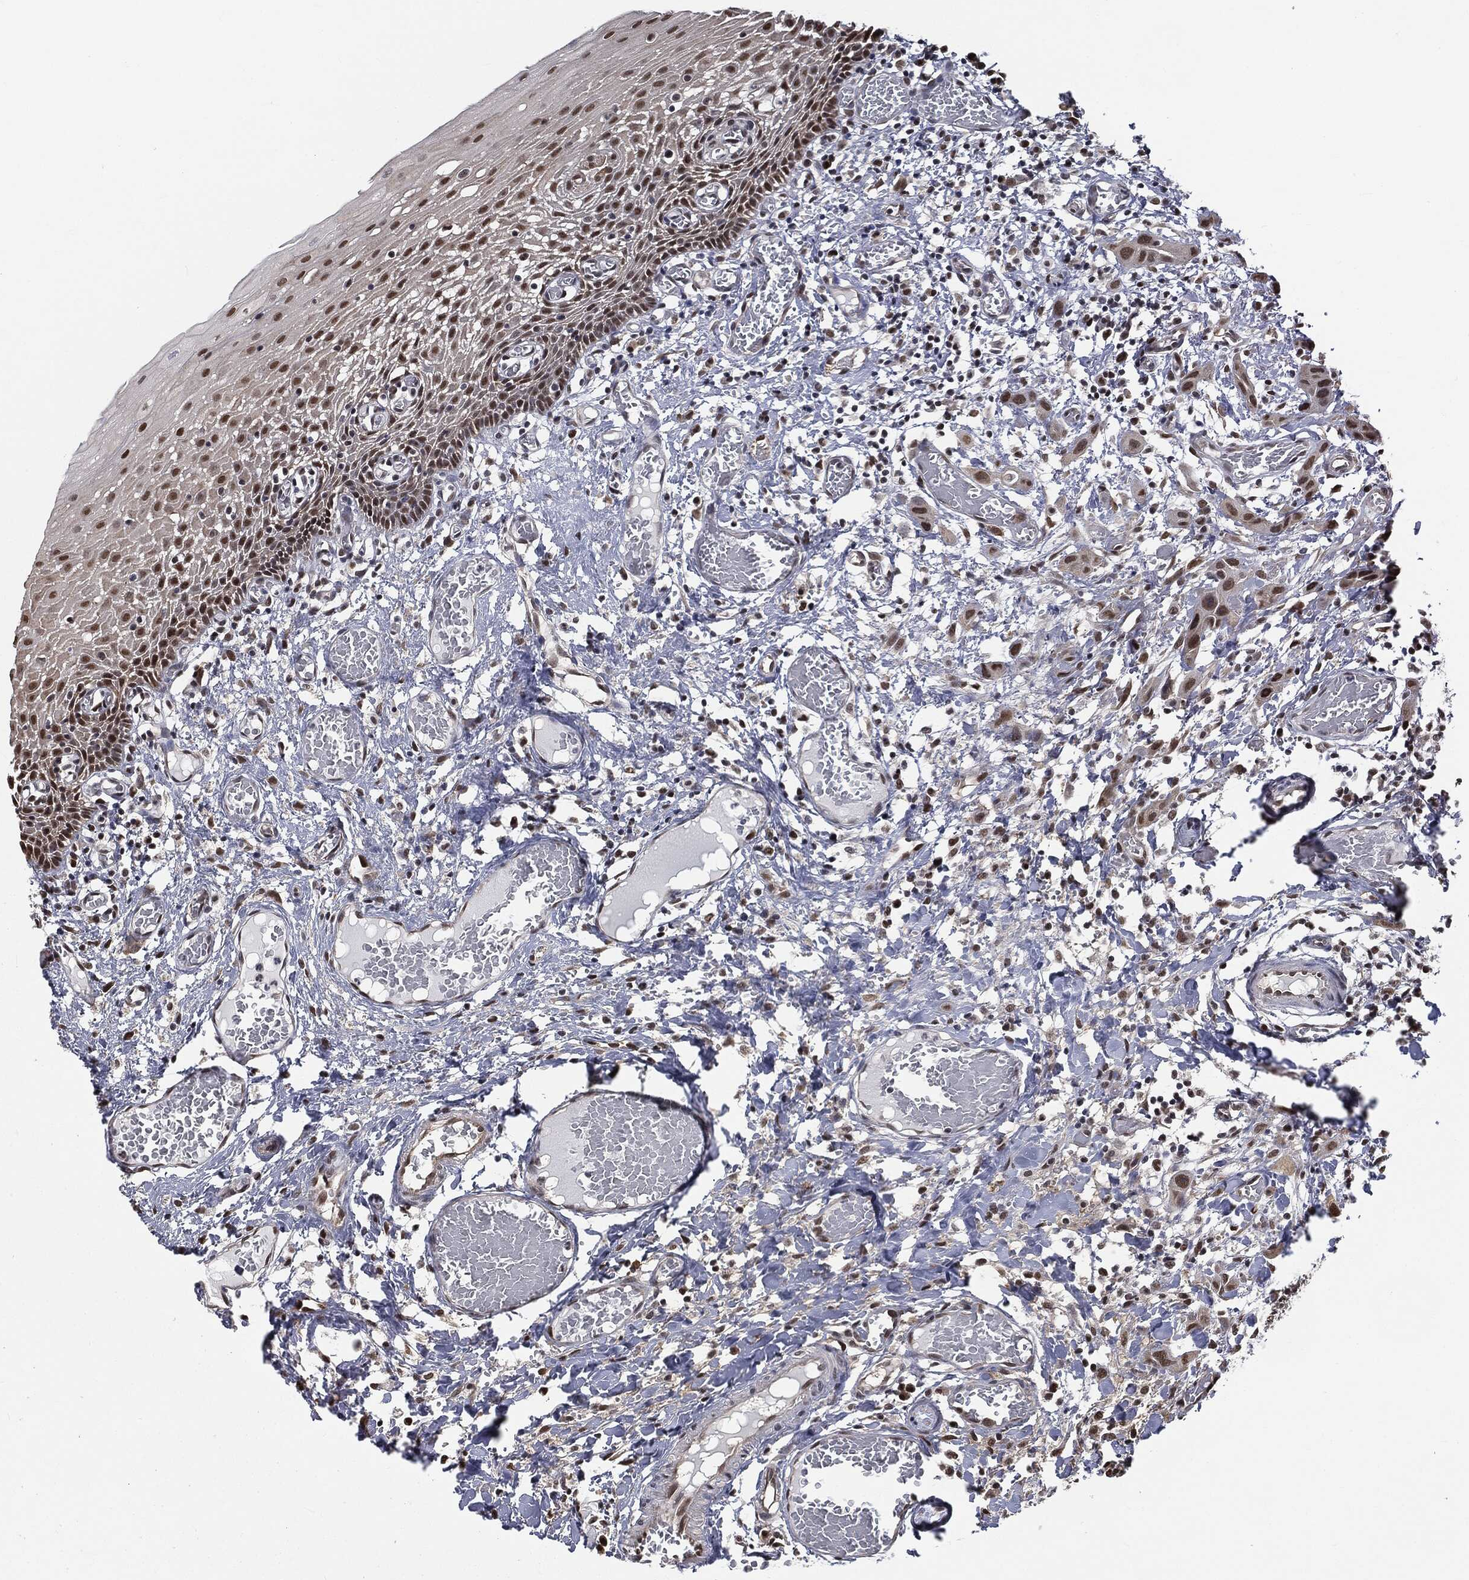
{"staining": {"intensity": "strong", "quantity": ">75%", "location": "nuclear"}, "tissue": "oral mucosa", "cell_type": "Squamous epithelial cells", "image_type": "normal", "snomed": [{"axis": "morphology", "description": "Normal tissue, NOS"}, {"axis": "morphology", "description": "Squamous cell carcinoma, NOS"}, {"axis": "topography", "description": "Oral tissue"}, {"axis": "topography", "description": "Head-Neck"}], "caption": "Benign oral mucosa demonstrates strong nuclear positivity in approximately >75% of squamous epithelial cells.", "gene": "SHLD2", "patient": {"sex": "female", "age": 70}}